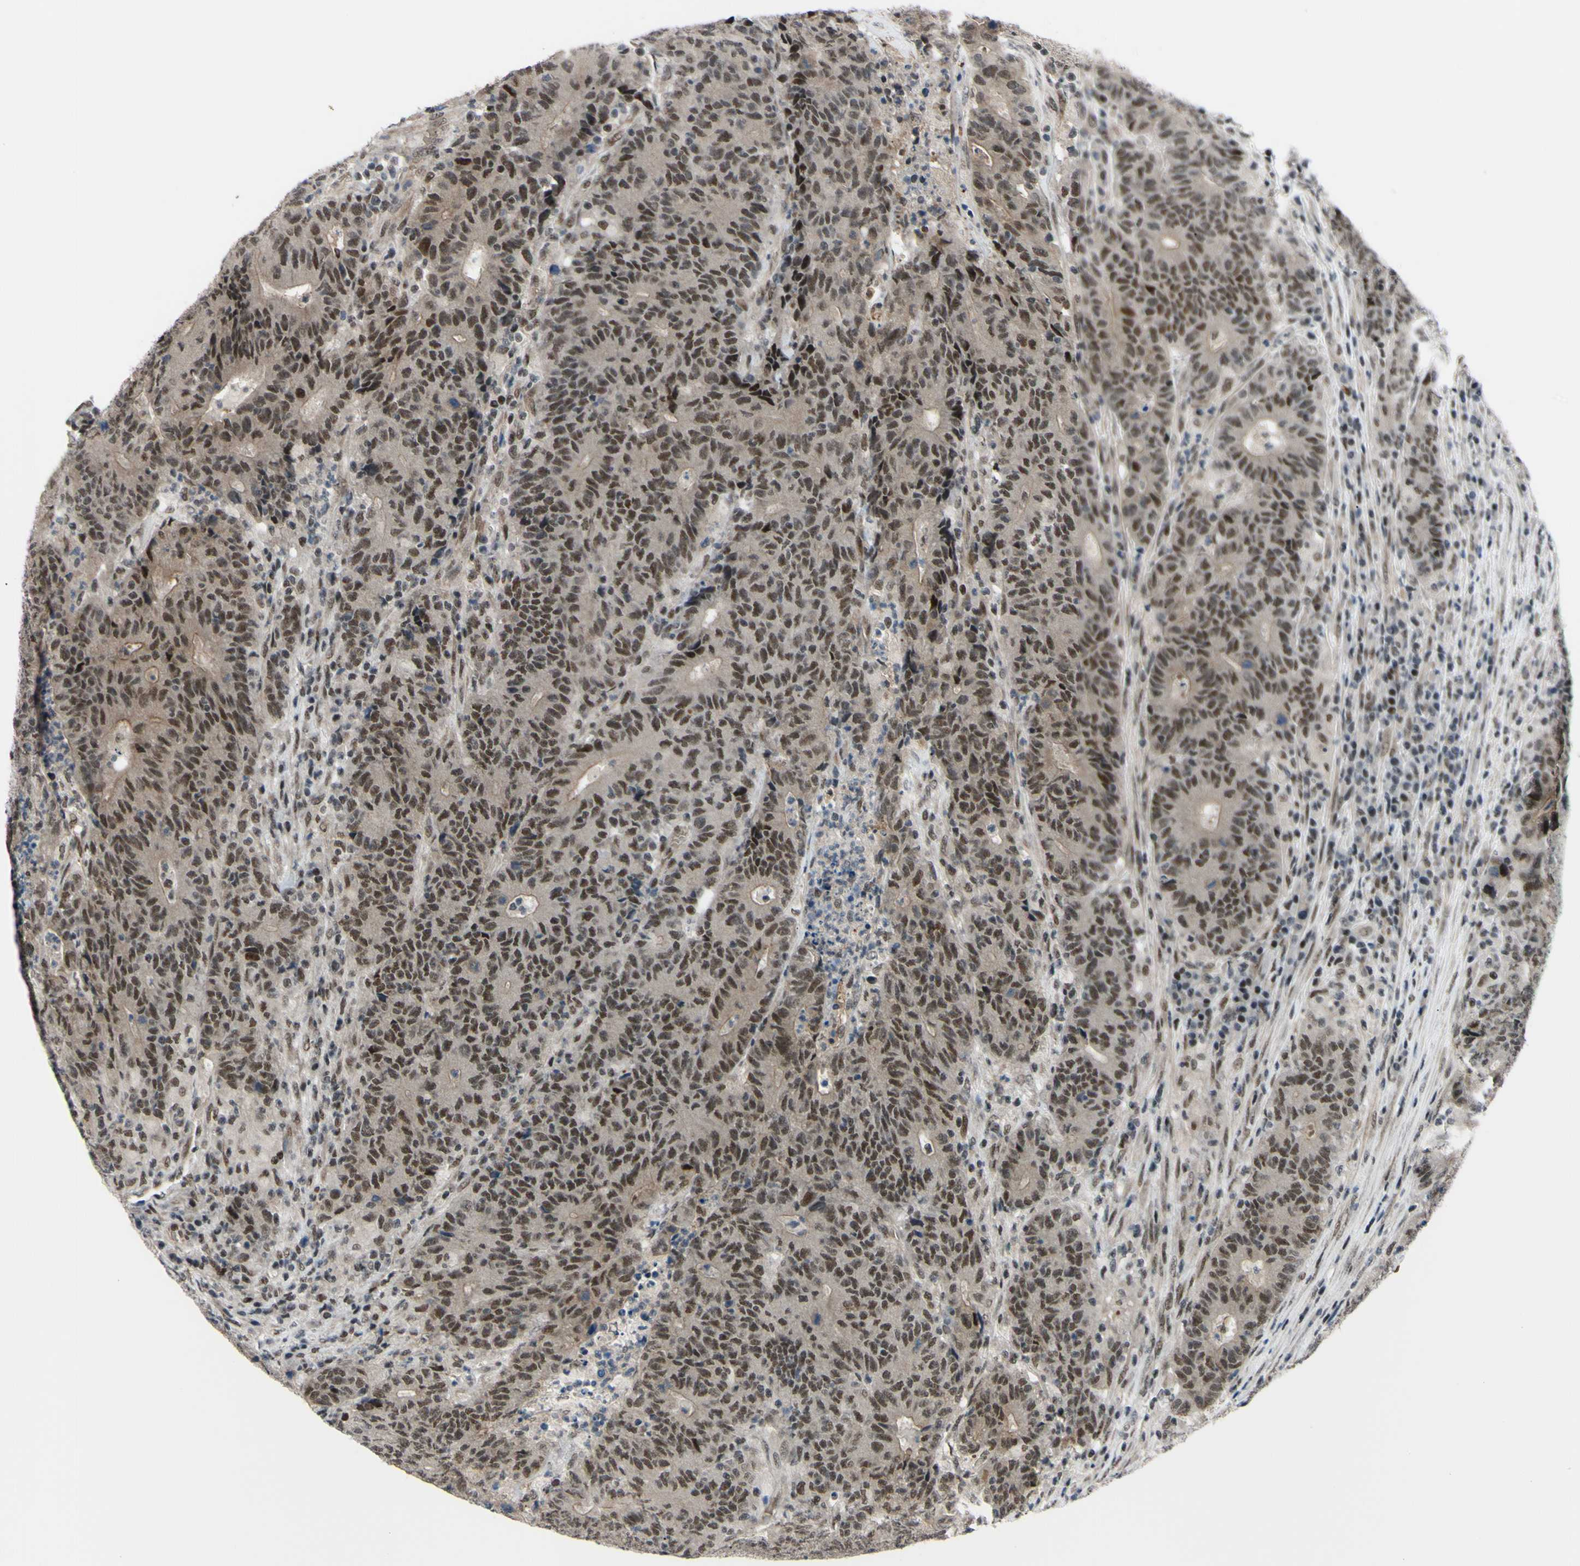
{"staining": {"intensity": "moderate", "quantity": ">75%", "location": "nuclear"}, "tissue": "colorectal cancer", "cell_type": "Tumor cells", "image_type": "cancer", "snomed": [{"axis": "morphology", "description": "Normal tissue, NOS"}, {"axis": "morphology", "description": "Adenocarcinoma, NOS"}, {"axis": "topography", "description": "Colon"}], "caption": "This histopathology image displays IHC staining of colorectal adenocarcinoma, with medium moderate nuclear staining in about >75% of tumor cells.", "gene": "THAP12", "patient": {"sex": "female", "age": 75}}